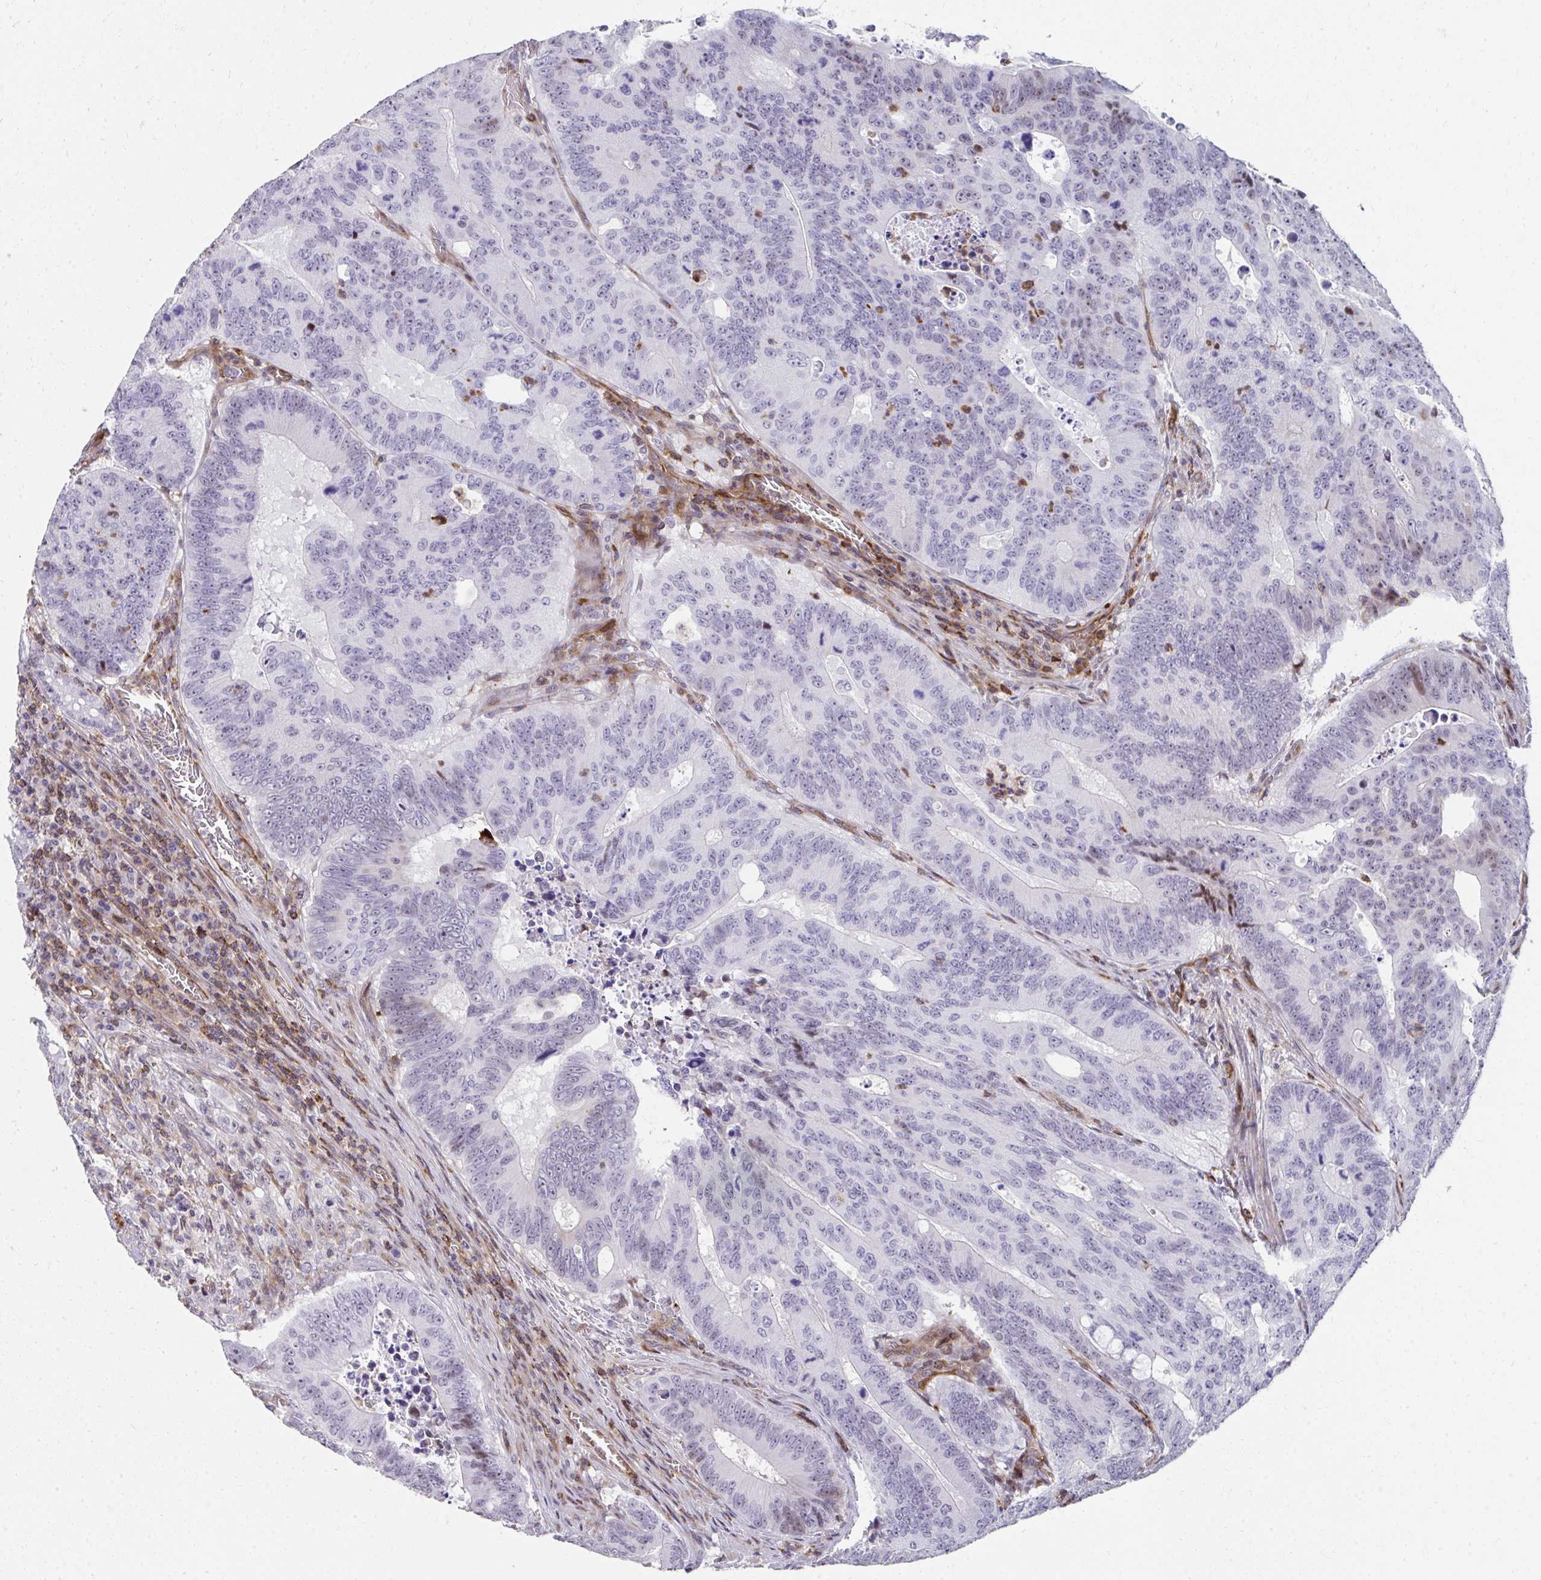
{"staining": {"intensity": "moderate", "quantity": "25%-75%", "location": "nuclear"}, "tissue": "colorectal cancer", "cell_type": "Tumor cells", "image_type": "cancer", "snomed": [{"axis": "morphology", "description": "Adenocarcinoma, NOS"}, {"axis": "topography", "description": "Colon"}], "caption": "Immunohistochemical staining of colorectal adenocarcinoma shows medium levels of moderate nuclear protein expression in about 25%-75% of tumor cells.", "gene": "FOXN3", "patient": {"sex": "male", "age": 62}}